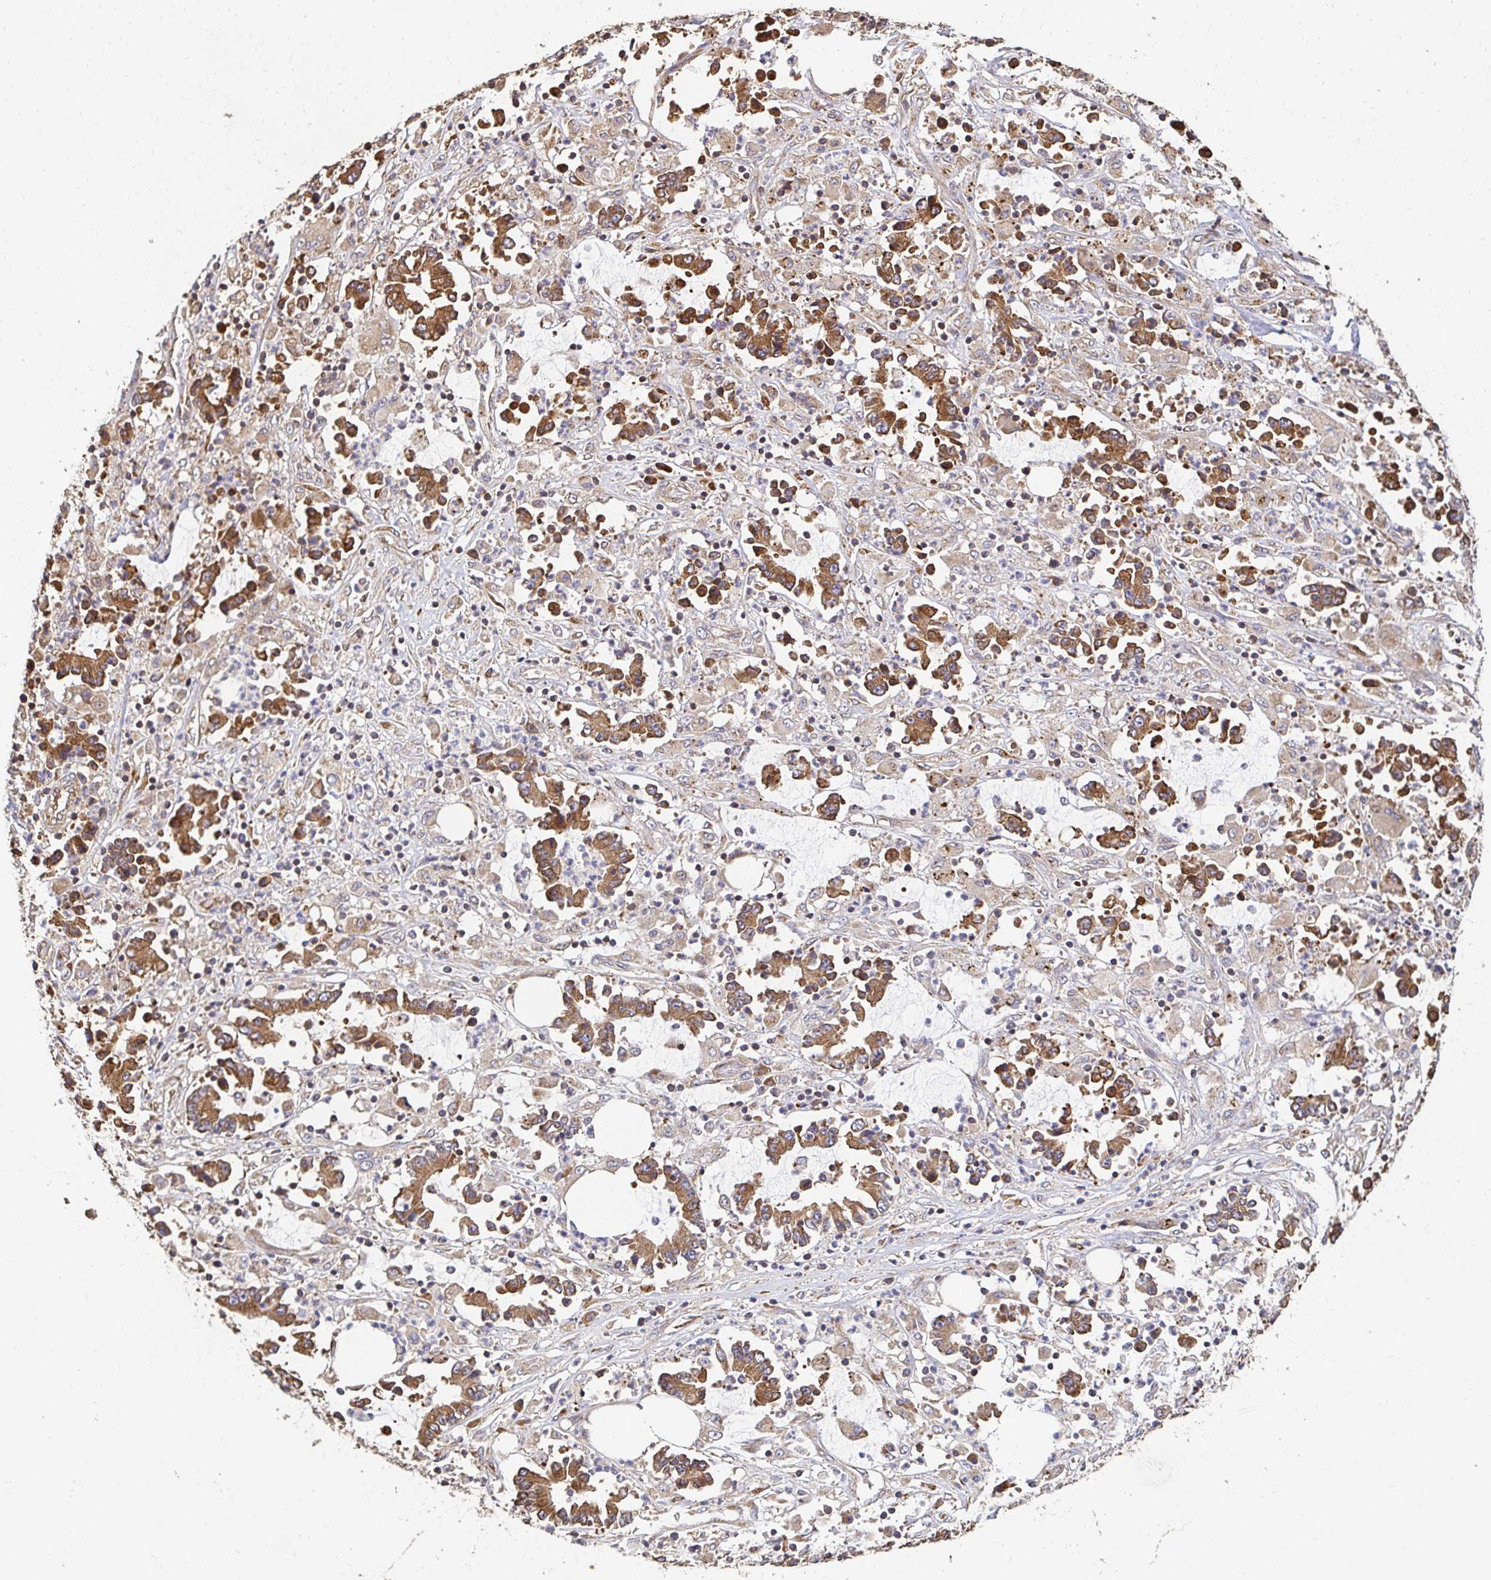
{"staining": {"intensity": "moderate", "quantity": ">75%", "location": "cytoplasmic/membranous"}, "tissue": "stomach cancer", "cell_type": "Tumor cells", "image_type": "cancer", "snomed": [{"axis": "morphology", "description": "Adenocarcinoma, NOS"}, {"axis": "topography", "description": "Stomach, upper"}], "caption": "Protein staining exhibits moderate cytoplasmic/membranous staining in about >75% of tumor cells in adenocarcinoma (stomach). The staining was performed using DAB (3,3'-diaminobenzidine) to visualize the protein expression in brown, while the nuclei were stained in blue with hematoxylin (Magnification: 20x).", "gene": "APBB1", "patient": {"sex": "male", "age": 68}}